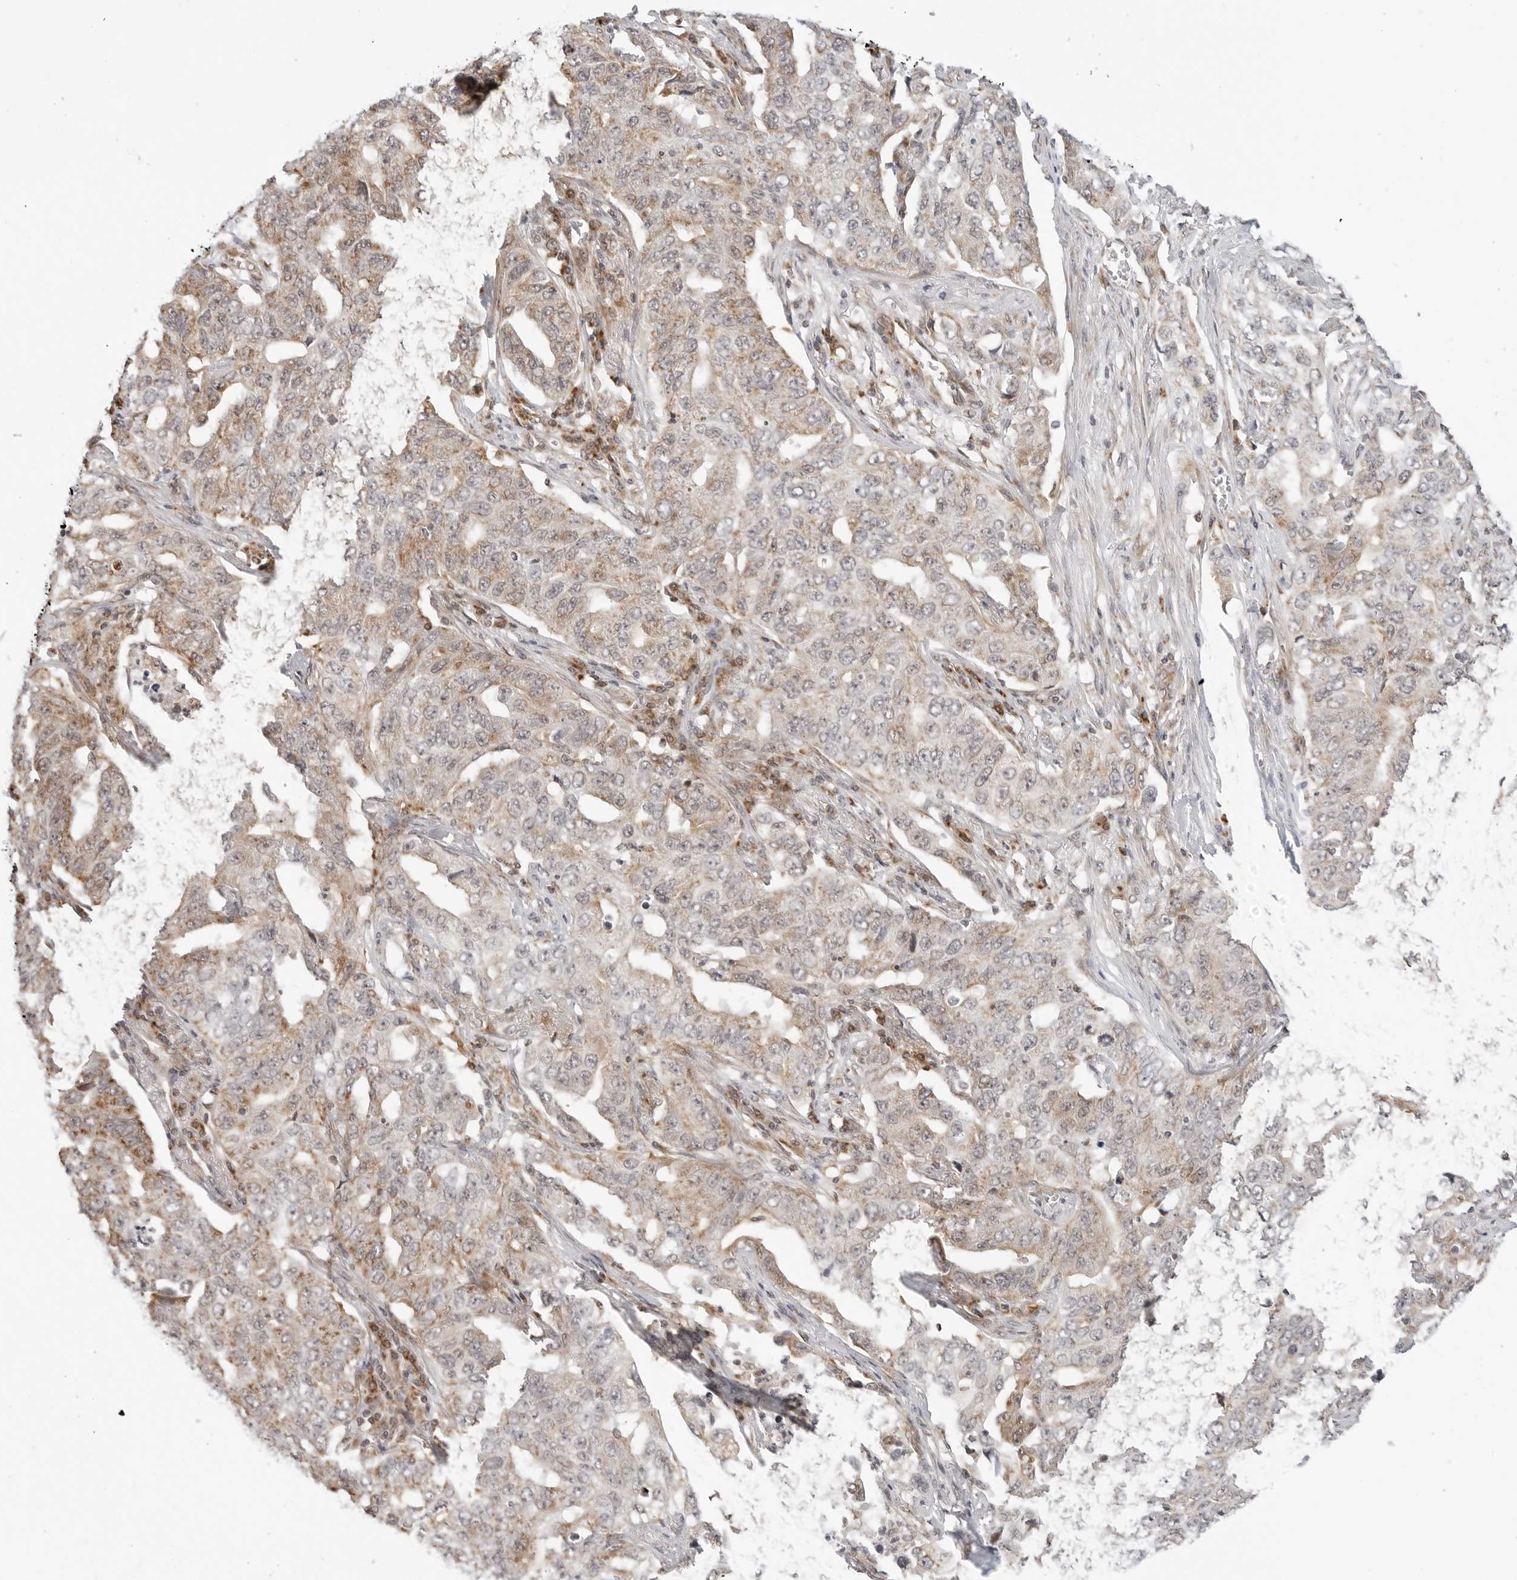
{"staining": {"intensity": "weak", "quantity": ">75%", "location": "cytoplasmic/membranous"}, "tissue": "lung cancer", "cell_type": "Tumor cells", "image_type": "cancer", "snomed": [{"axis": "morphology", "description": "Adenocarcinoma, NOS"}, {"axis": "topography", "description": "Lung"}], "caption": "An immunohistochemistry (IHC) image of neoplastic tissue is shown. Protein staining in brown shows weak cytoplasmic/membranous positivity in lung adenocarcinoma within tumor cells.", "gene": "POLR3GL", "patient": {"sex": "female", "age": 51}}